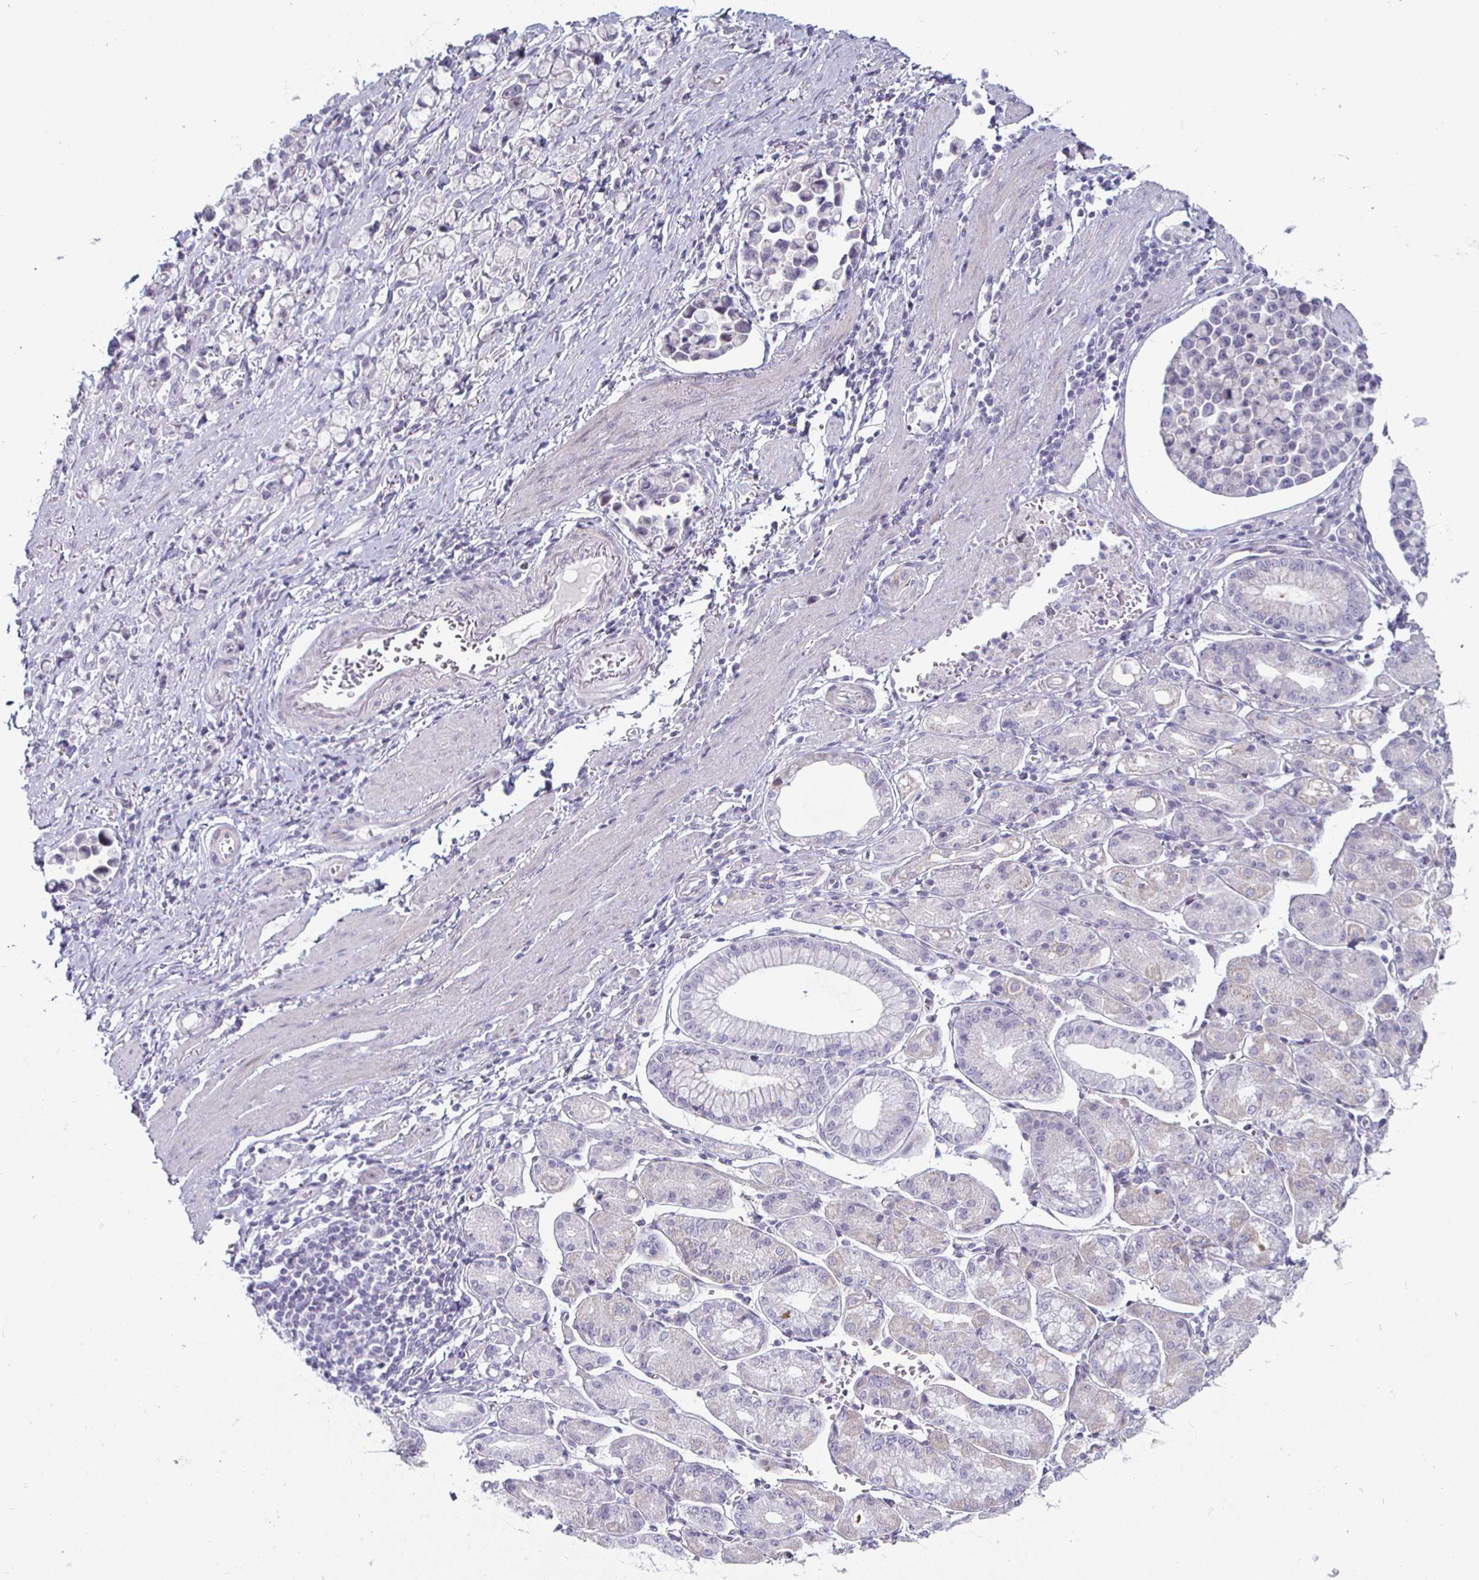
{"staining": {"intensity": "negative", "quantity": "none", "location": "none"}, "tissue": "stomach cancer", "cell_type": "Tumor cells", "image_type": "cancer", "snomed": [{"axis": "morphology", "description": "Adenocarcinoma, NOS"}, {"axis": "topography", "description": "Stomach"}], "caption": "Stomach adenocarcinoma was stained to show a protein in brown. There is no significant positivity in tumor cells.", "gene": "DMRTB1", "patient": {"sex": "female", "age": 81}}